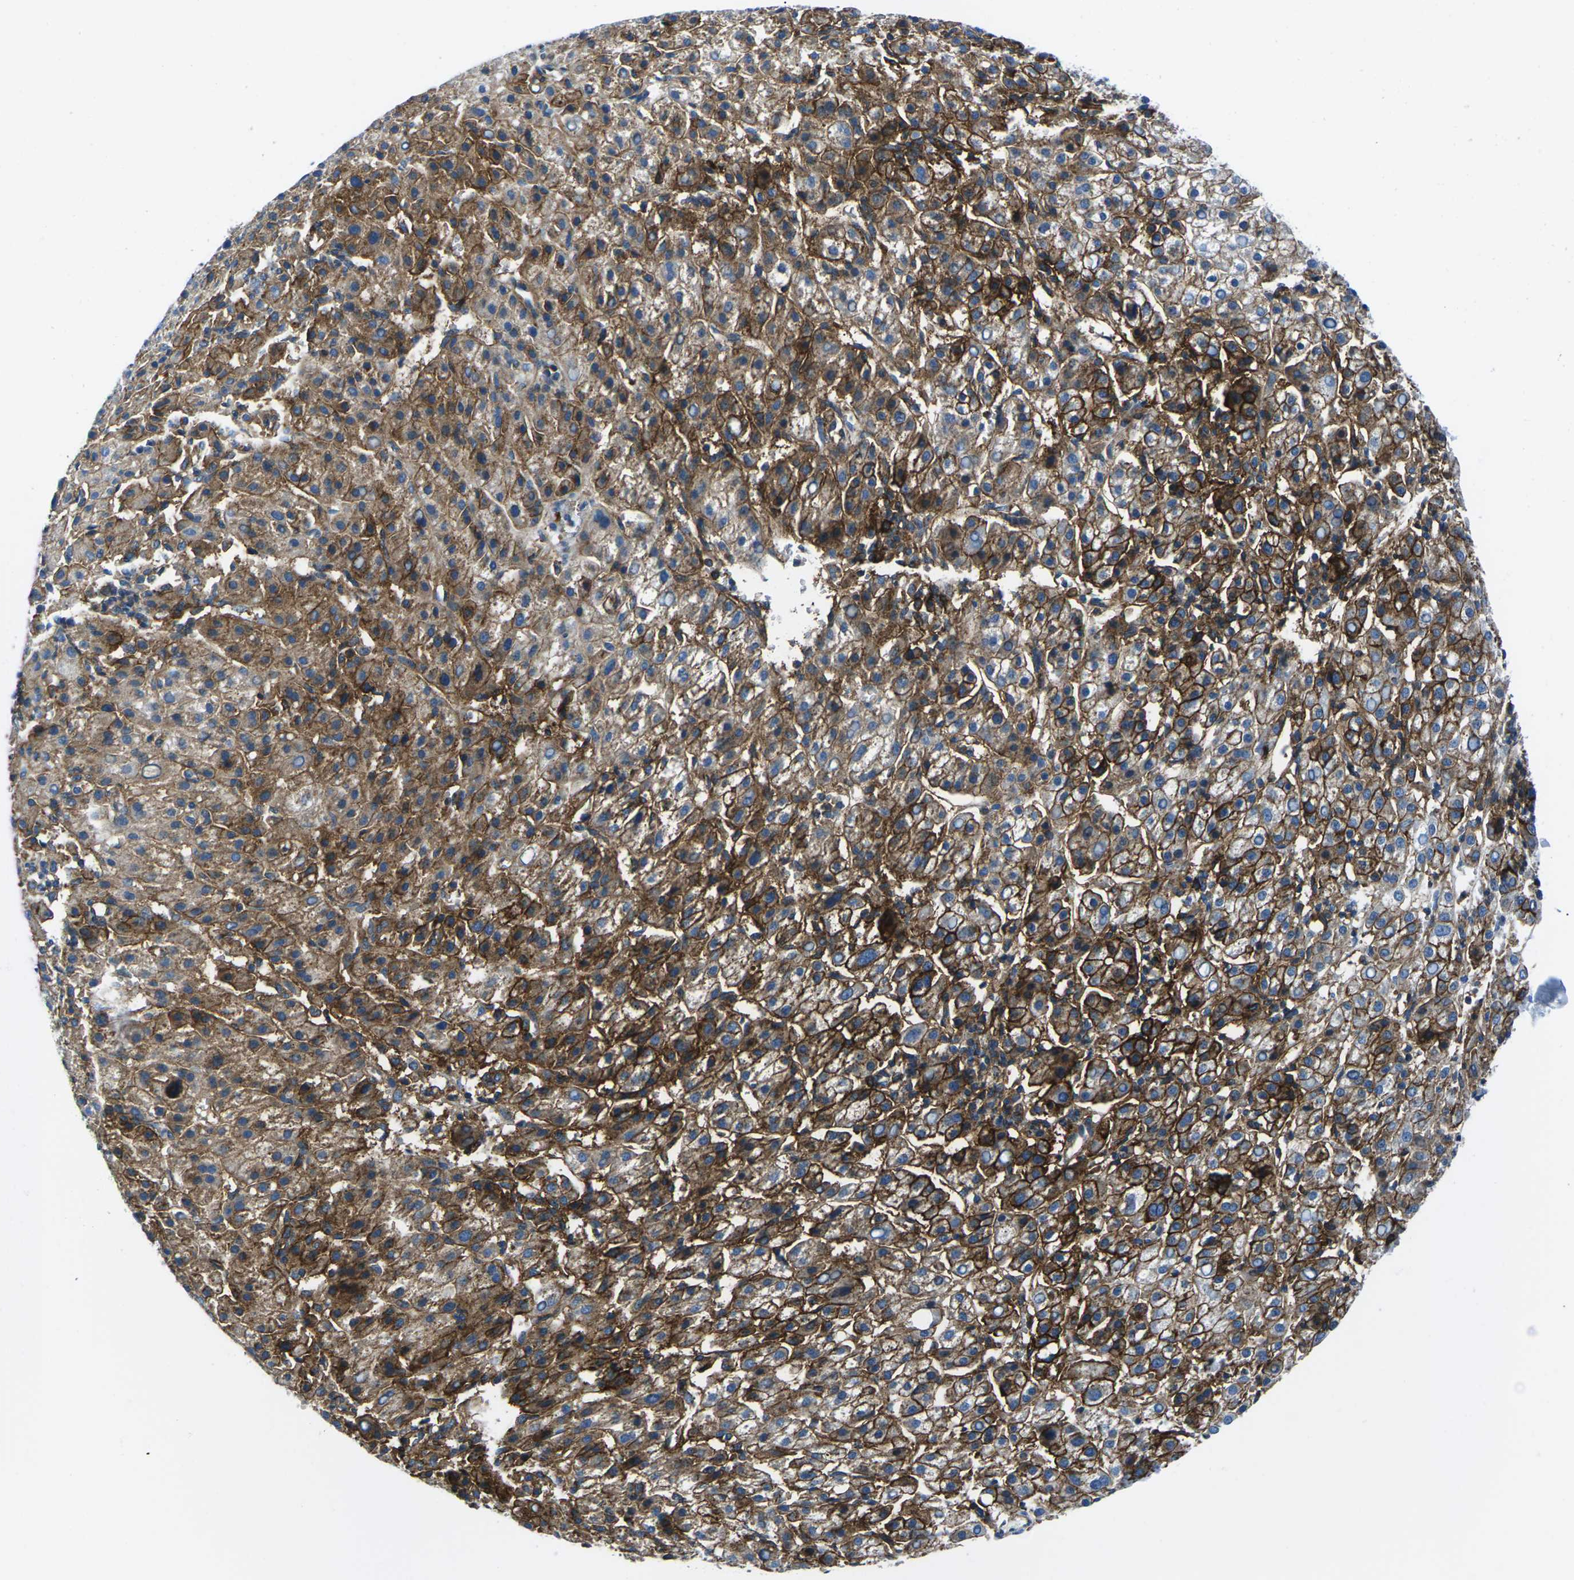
{"staining": {"intensity": "strong", "quantity": ">75%", "location": "cytoplasmic/membranous"}, "tissue": "liver cancer", "cell_type": "Tumor cells", "image_type": "cancer", "snomed": [{"axis": "morphology", "description": "Carcinoma, Hepatocellular, NOS"}, {"axis": "topography", "description": "Liver"}], "caption": "Liver cancer stained with DAB immunohistochemistry (IHC) demonstrates high levels of strong cytoplasmic/membranous expression in approximately >75% of tumor cells.", "gene": "SOCS4", "patient": {"sex": "female", "age": 58}}